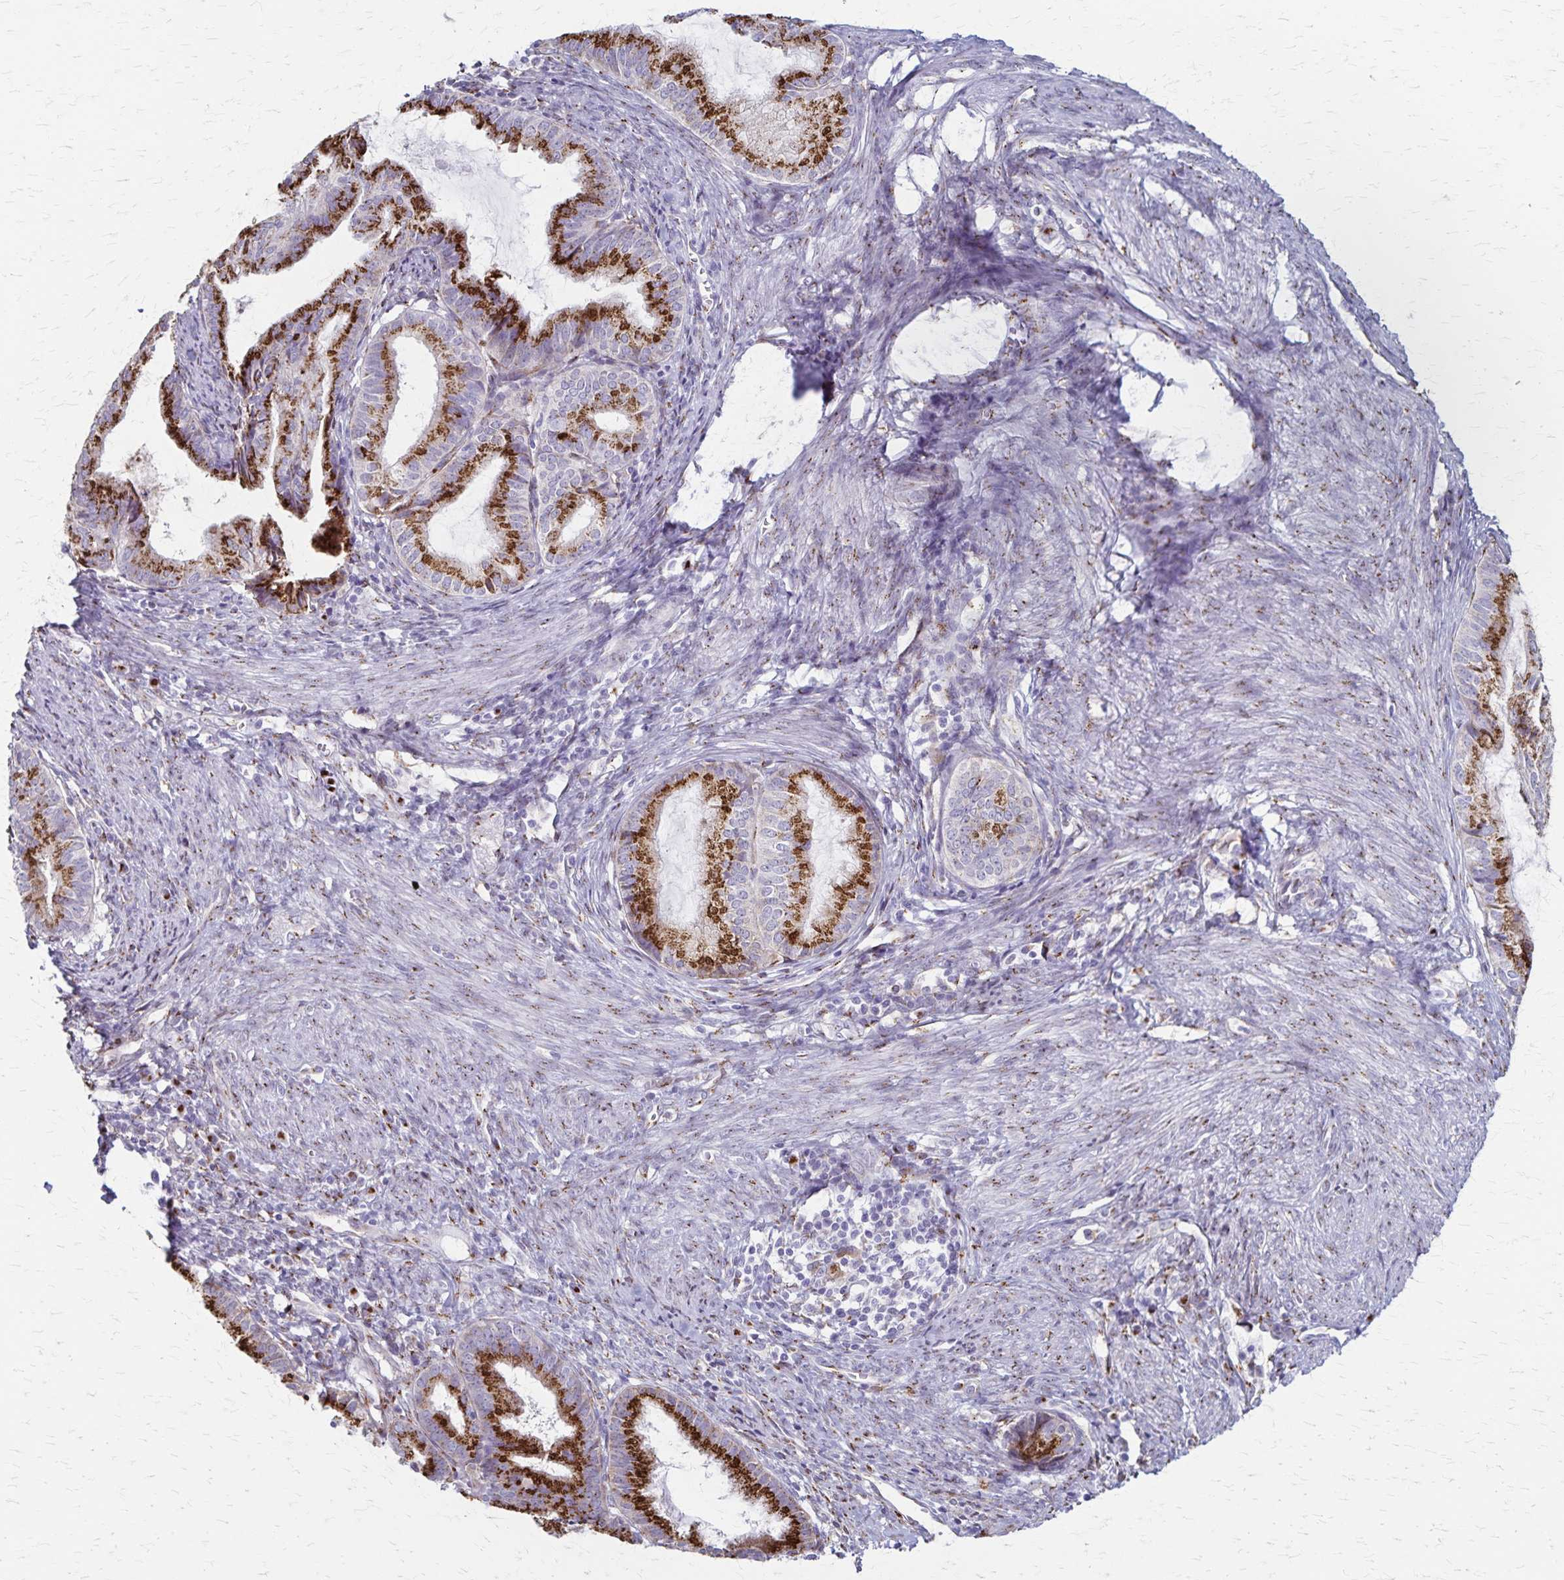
{"staining": {"intensity": "strong", "quantity": ">75%", "location": "cytoplasmic/membranous"}, "tissue": "endometrial cancer", "cell_type": "Tumor cells", "image_type": "cancer", "snomed": [{"axis": "morphology", "description": "Adenocarcinoma, NOS"}, {"axis": "topography", "description": "Endometrium"}], "caption": "Immunohistochemical staining of human endometrial cancer exhibits high levels of strong cytoplasmic/membranous protein expression in about >75% of tumor cells.", "gene": "MCFD2", "patient": {"sex": "female", "age": 86}}